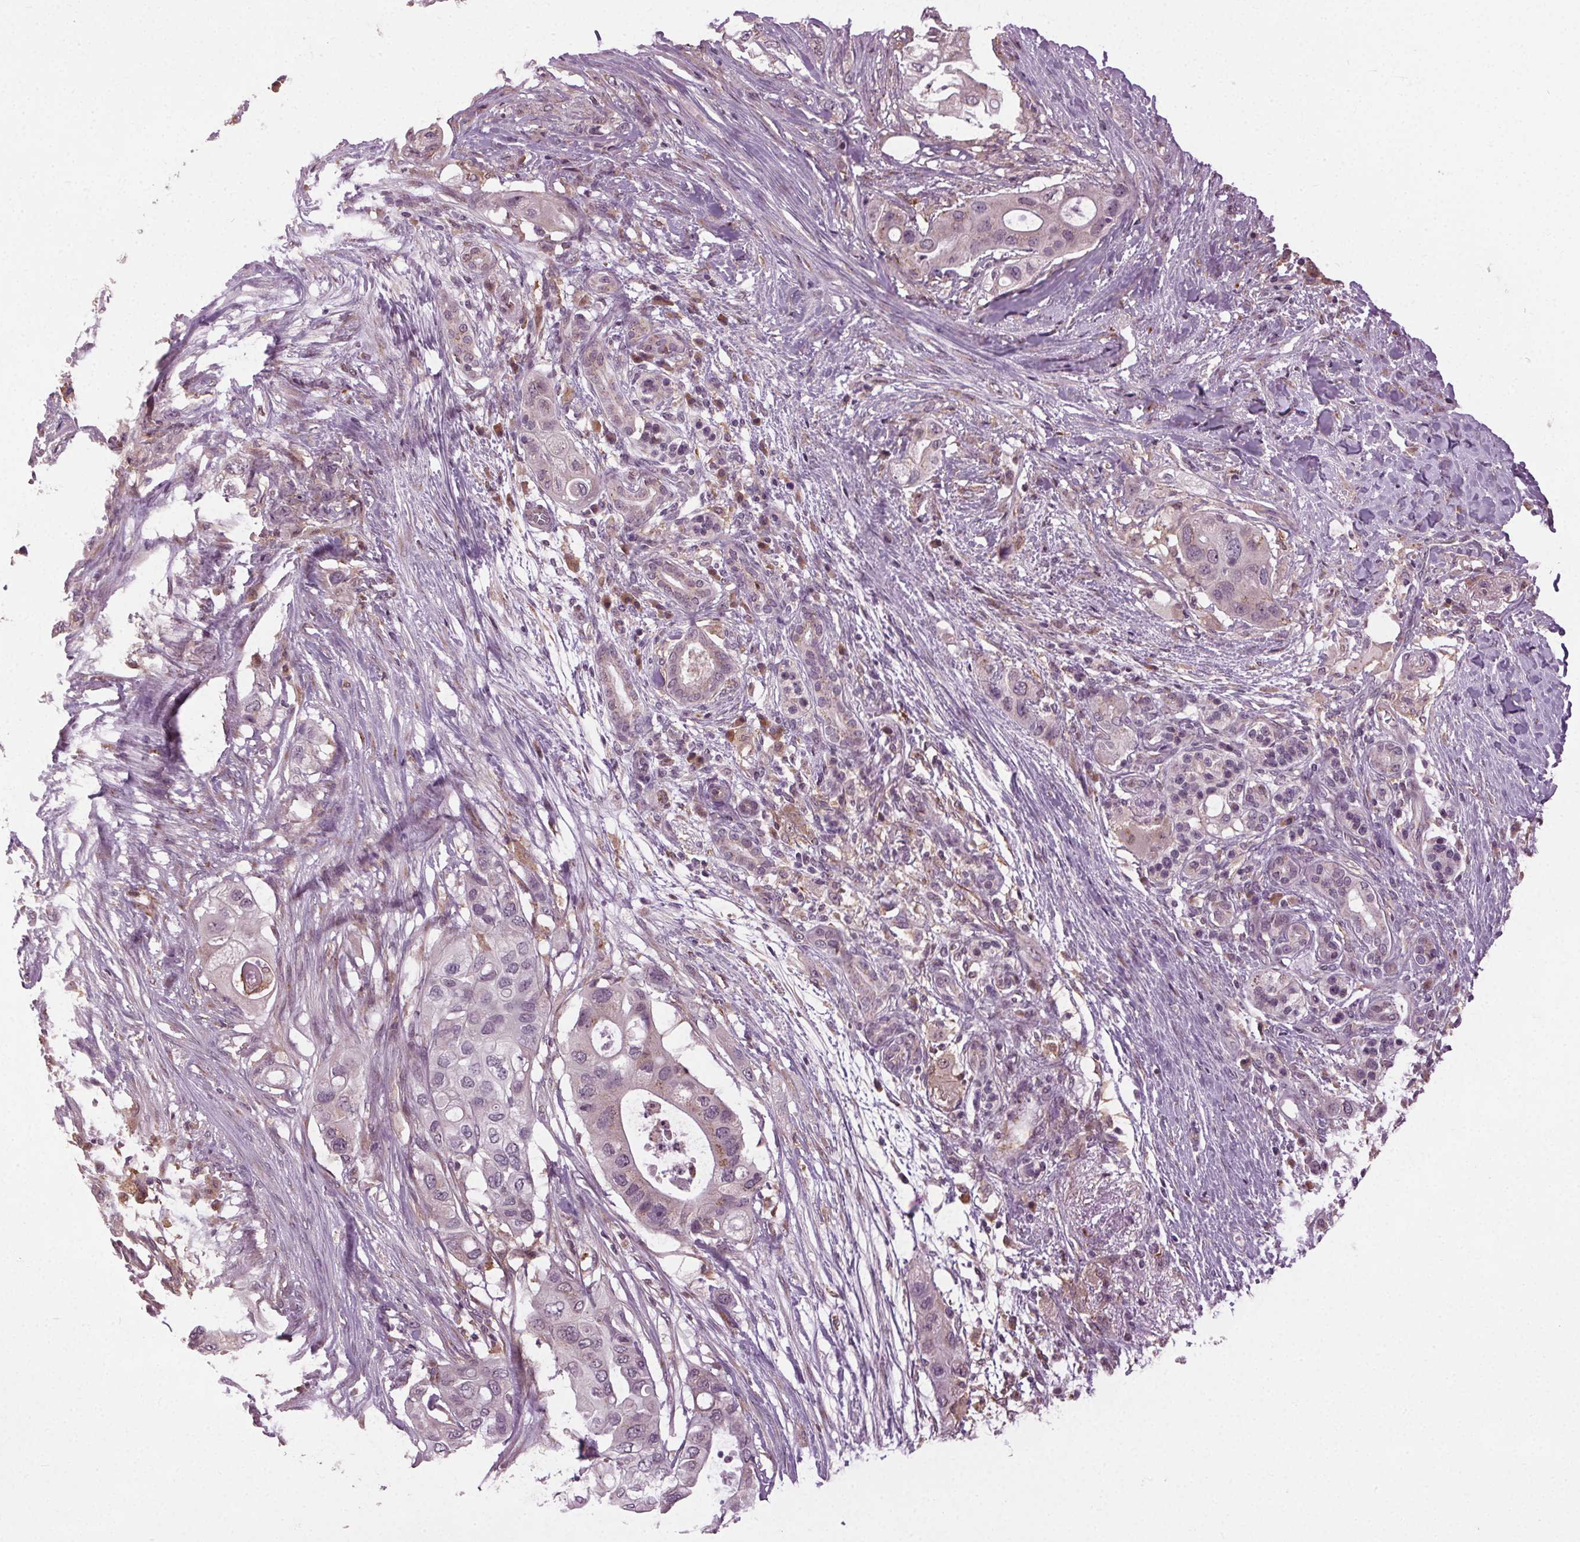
{"staining": {"intensity": "moderate", "quantity": "<25%", "location": "cytoplasmic/membranous"}, "tissue": "pancreatic cancer", "cell_type": "Tumor cells", "image_type": "cancer", "snomed": [{"axis": "morphology", "description": "Adenocarcinoma, NOS"}, {"axis": "topography", "description": "Pancreas"}], "caption": "Adenocarcinoma (pancreatic) tissue demonstrates moderate cytoplasmic/membranous staining in approximately <25% of tumor cells The protein is stained brown, and the nuclei are stained in blue (DAB IHC with brightfield microscopy, high magnification).", "gene": "BSDC1", "patient": {"sex": "female", "age": 72}}